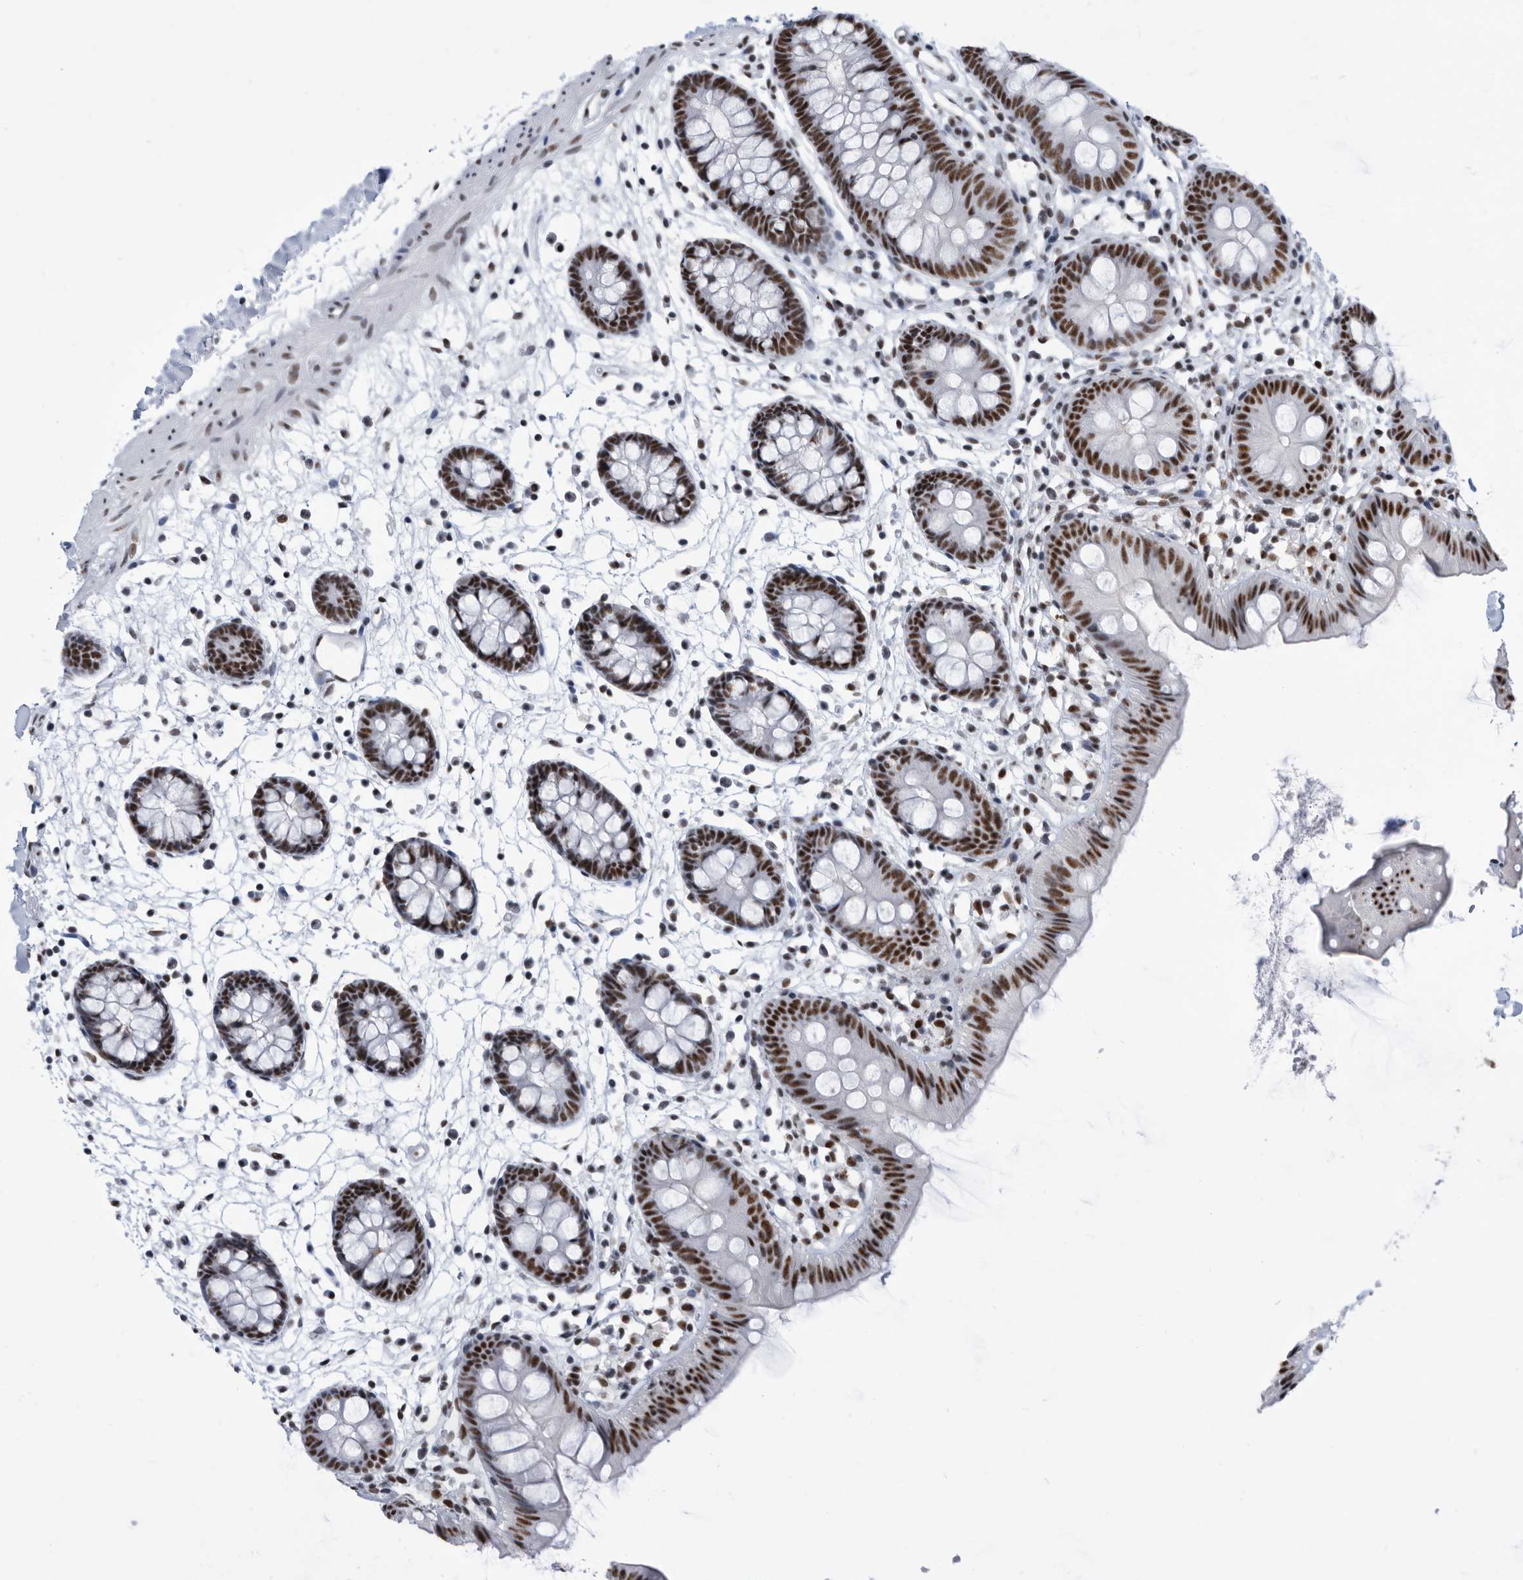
{"staining": {"intensity": "moderate", "quantity": ">75%", "location": "nuclear"}, "tissue": "colon", "cell_type": "Endothelial cells", "image_type": "normal", "snomed": [{"axis": "morphology", "description": "Normal tissue, NOS"}, {"axis": "topography", "description": "Colon"}], "caption": "A brown stain highlights moderate nuclear expression of a protein in endothelial cells of unremarkable colon. The protein is stained brown, and the nuclei are stained in blue (DAB IHC with brightfield microscopy, high magnification).", "gene": "SF3A1", "patient": {"sex": "male", "age": 56}}